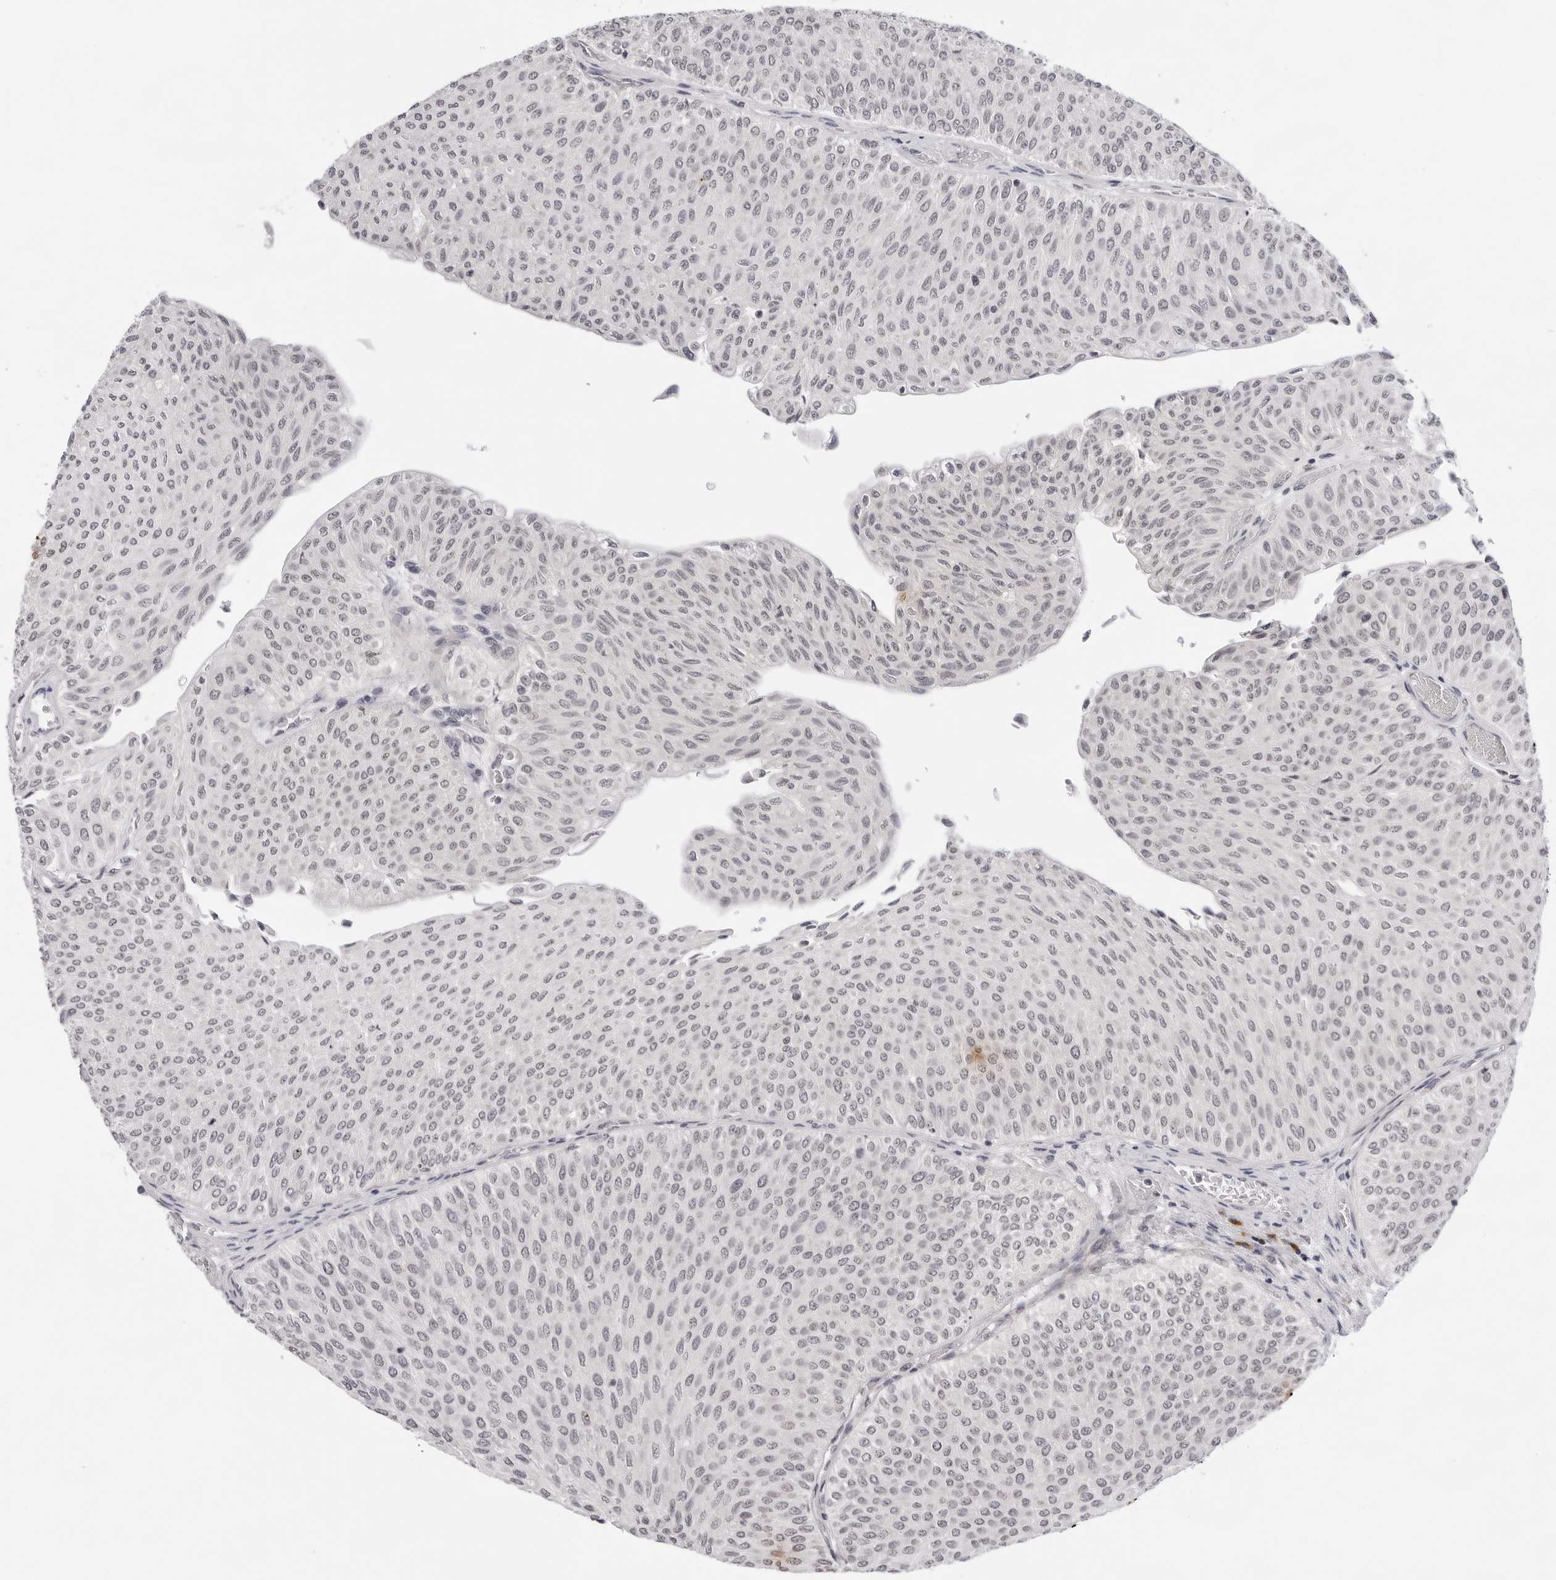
{"staining": {"intensity": "negative", "quantity": "none", "location": "none"}, "tissue": "urothelial cancer", "cell_type": "Tumor cells", "image_type": "cancer", "snomed": [{"axis": "morphology", "description": "Urothelial carcinoma, Low grade"}, {"axis": "topography", "description": "Urinary bladder"}], "caption": "Photomicrograph shows no significant protein expression in tumor cells of urothelial cancer.", "gene": "IL17RA", "patient": {"sex": "male", "age": 78}}